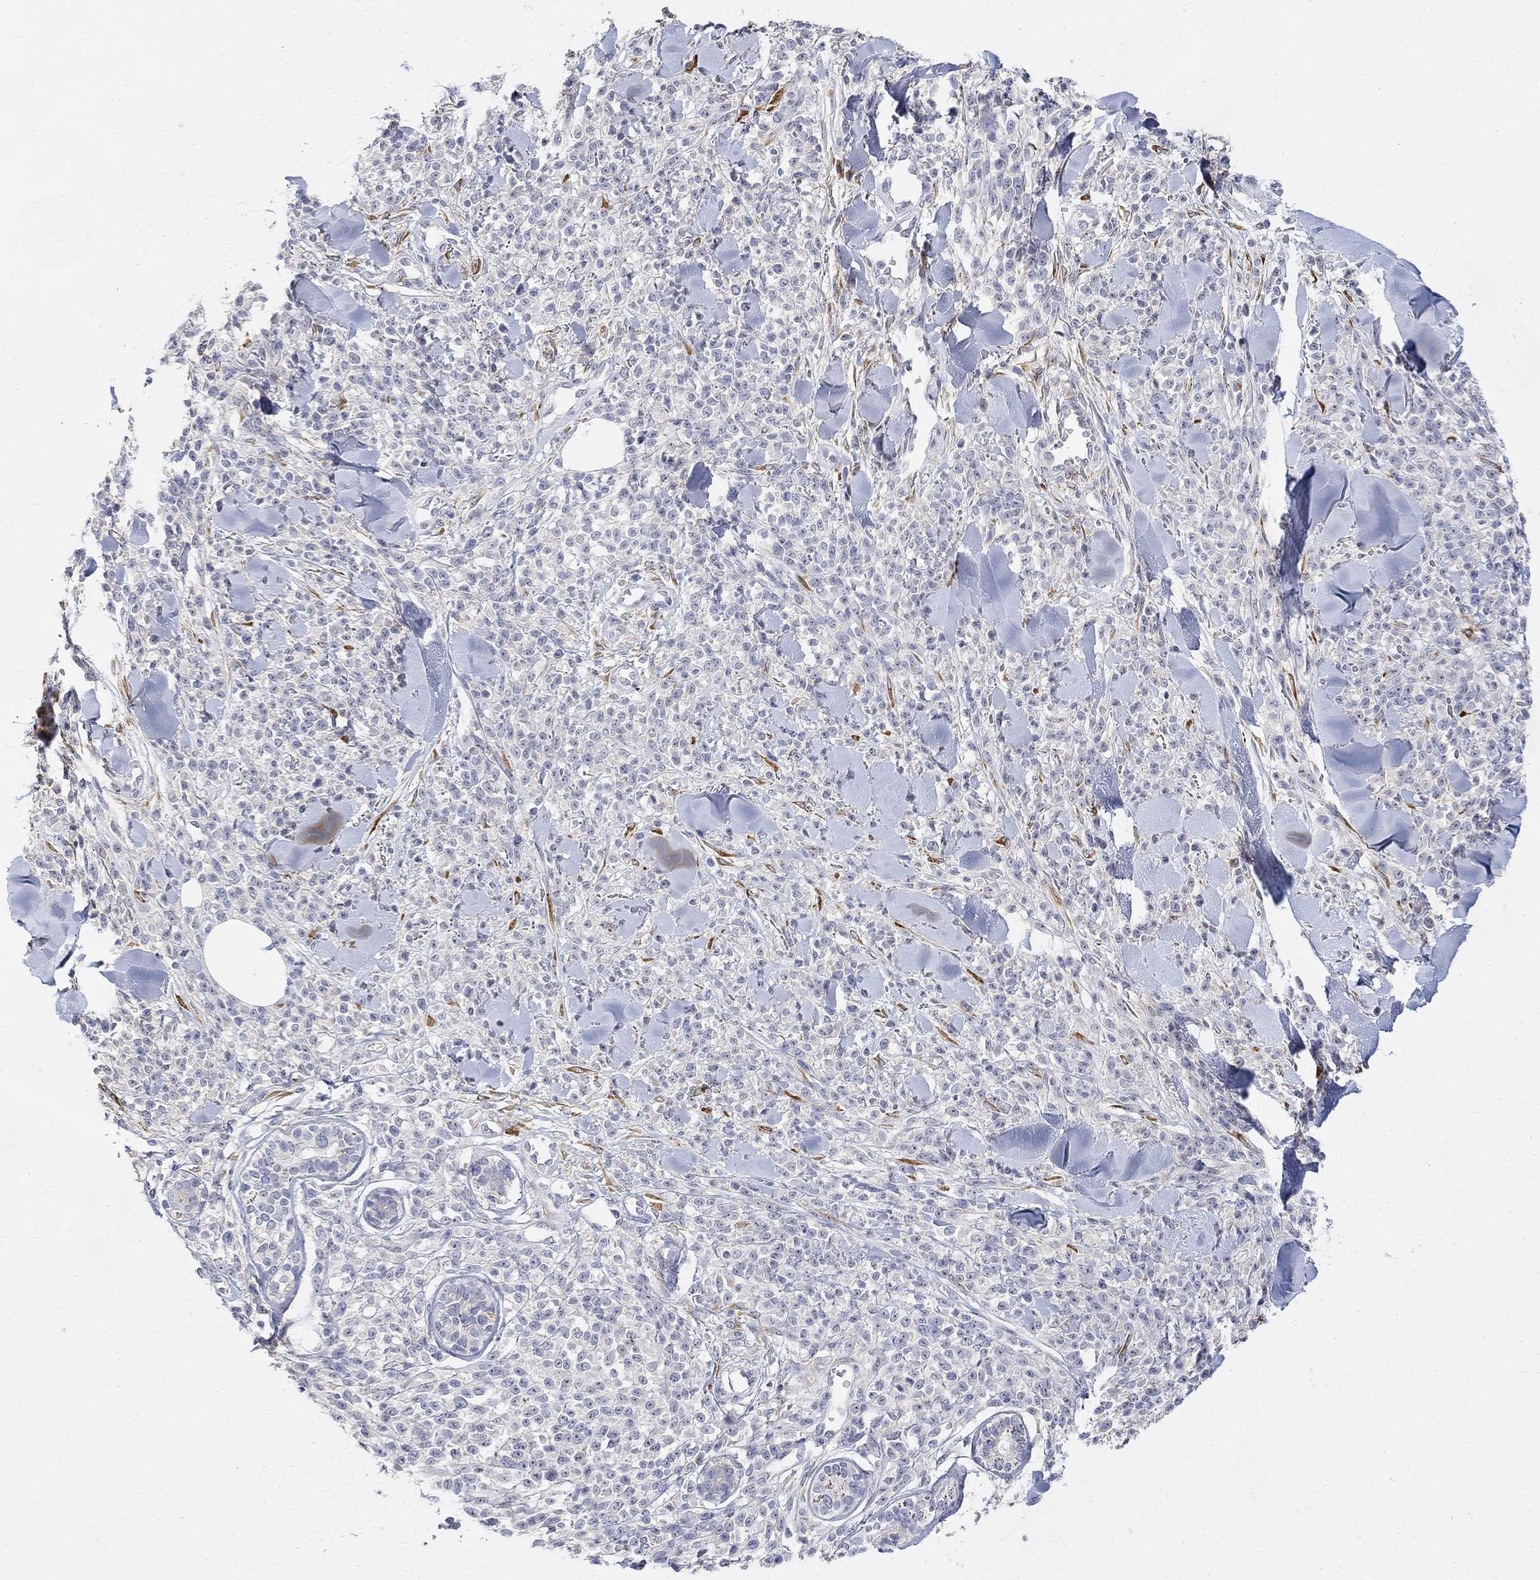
{"staining": {"intensity": "negative", "quantity": "none", "location": "none"}, "tissue": "melanoma", "cell_type": "Tumor cells", "image_type": "cancer", "snomed": [{"axis": "morphology", "description": "Malignant melanoma, NOS"}, {"axis": "topography", "description": "Skin"}, {"axis": "topography", "description": "Skin of trunk"}], "caption": "A histopathology image of melanoma stained for a protein exhibits no brown staining in tumor cells.", "gene": "FNDC5", "patient": {"sex": "male", "age": 74}}